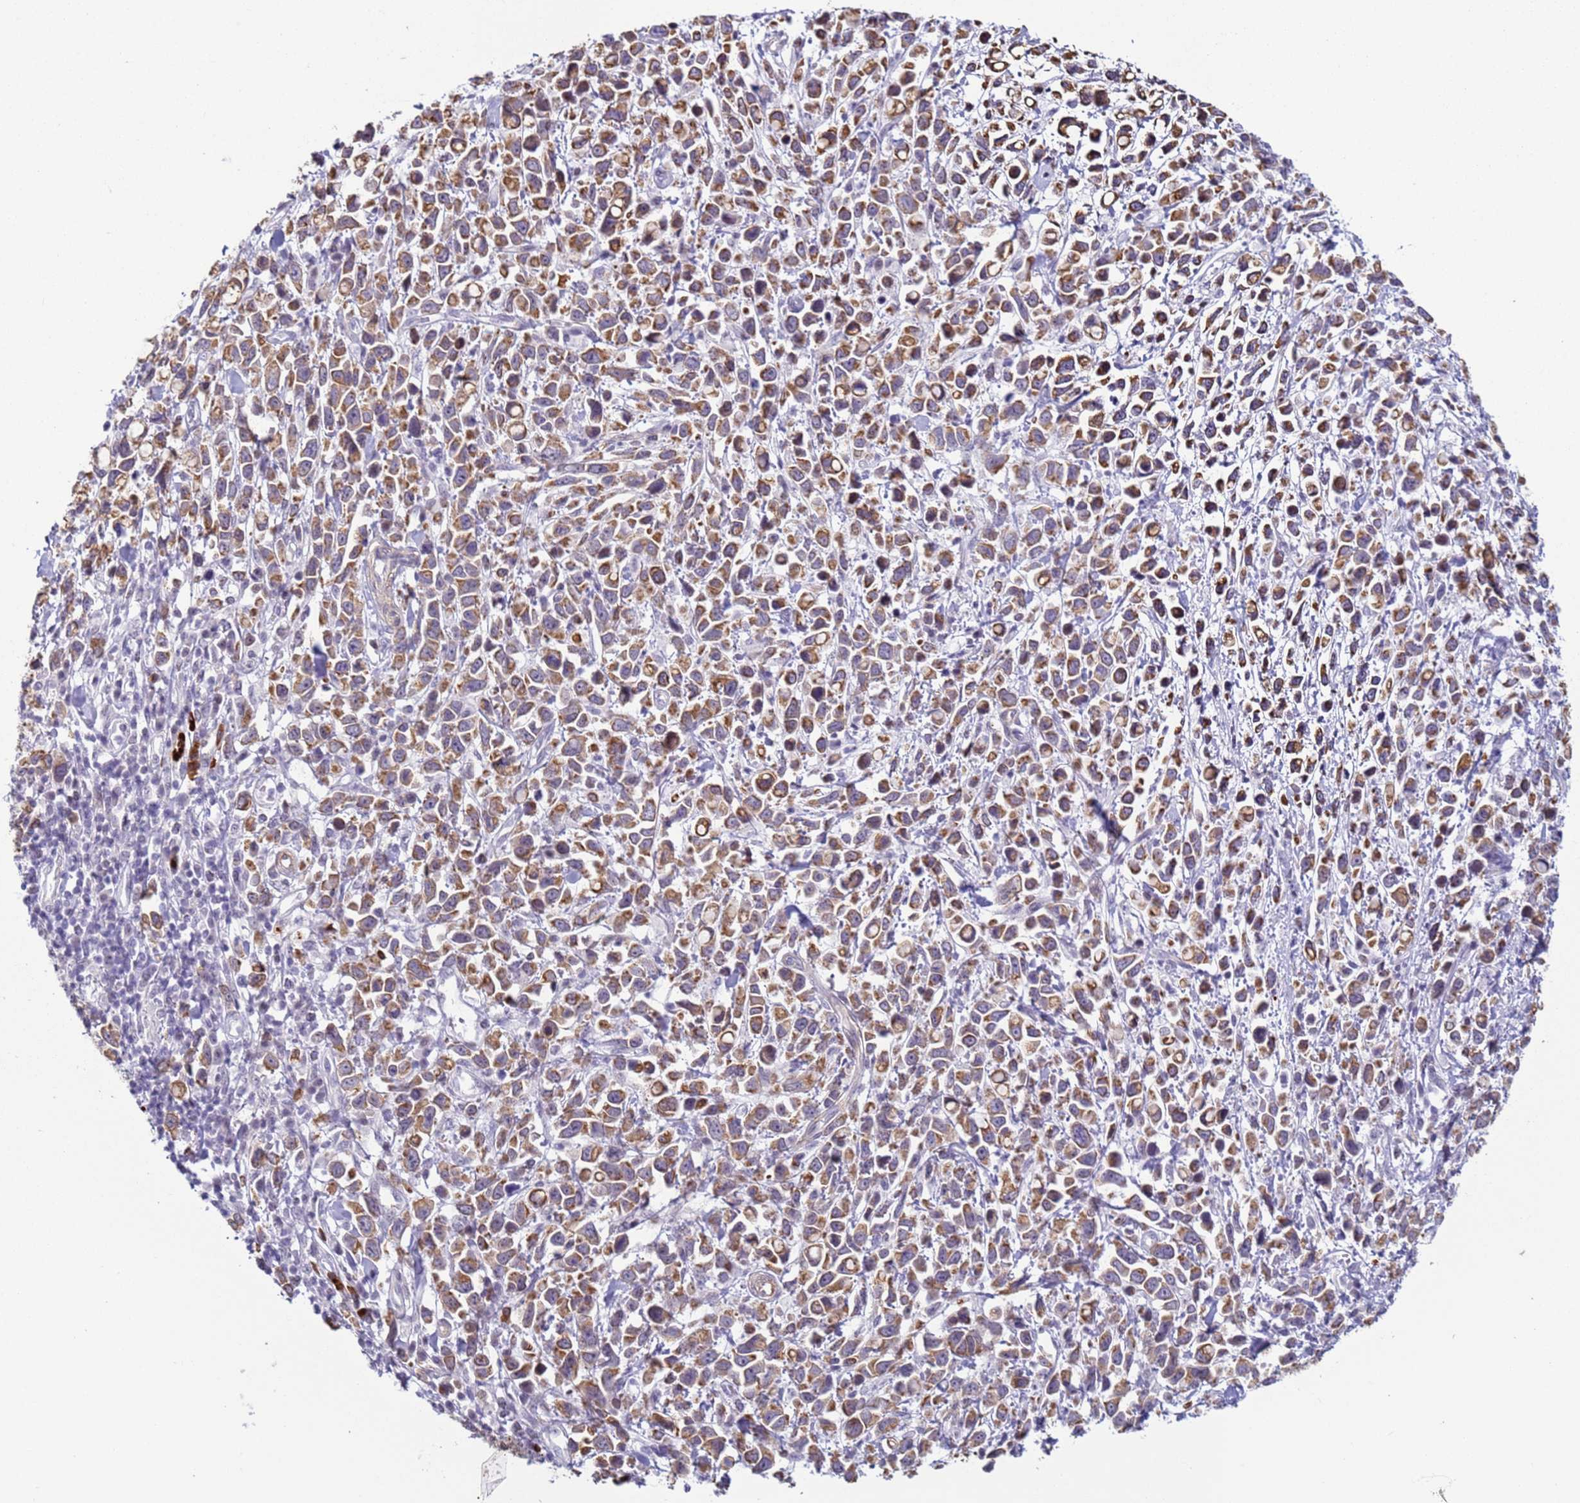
{"staining": {"intensity": "moderate", "quantity": ">75%", "location": "cytoplasmic/membranous"}, "tissue": "stomach cancer", "cell_type": "Tumor cells", "image_type": "cancer", "snomed": [{"axis": "morphology", "description": "Adenocarcinoma, NOS"}, {"axis": "topography", "description": "Stomach"}], "caption": "Human stomach adenocarcinoma stained with a protein marker reveals moderate staining in tumor cells.", "gene": "NPAP1", "patient": {"sex": "female", "age": 81}}